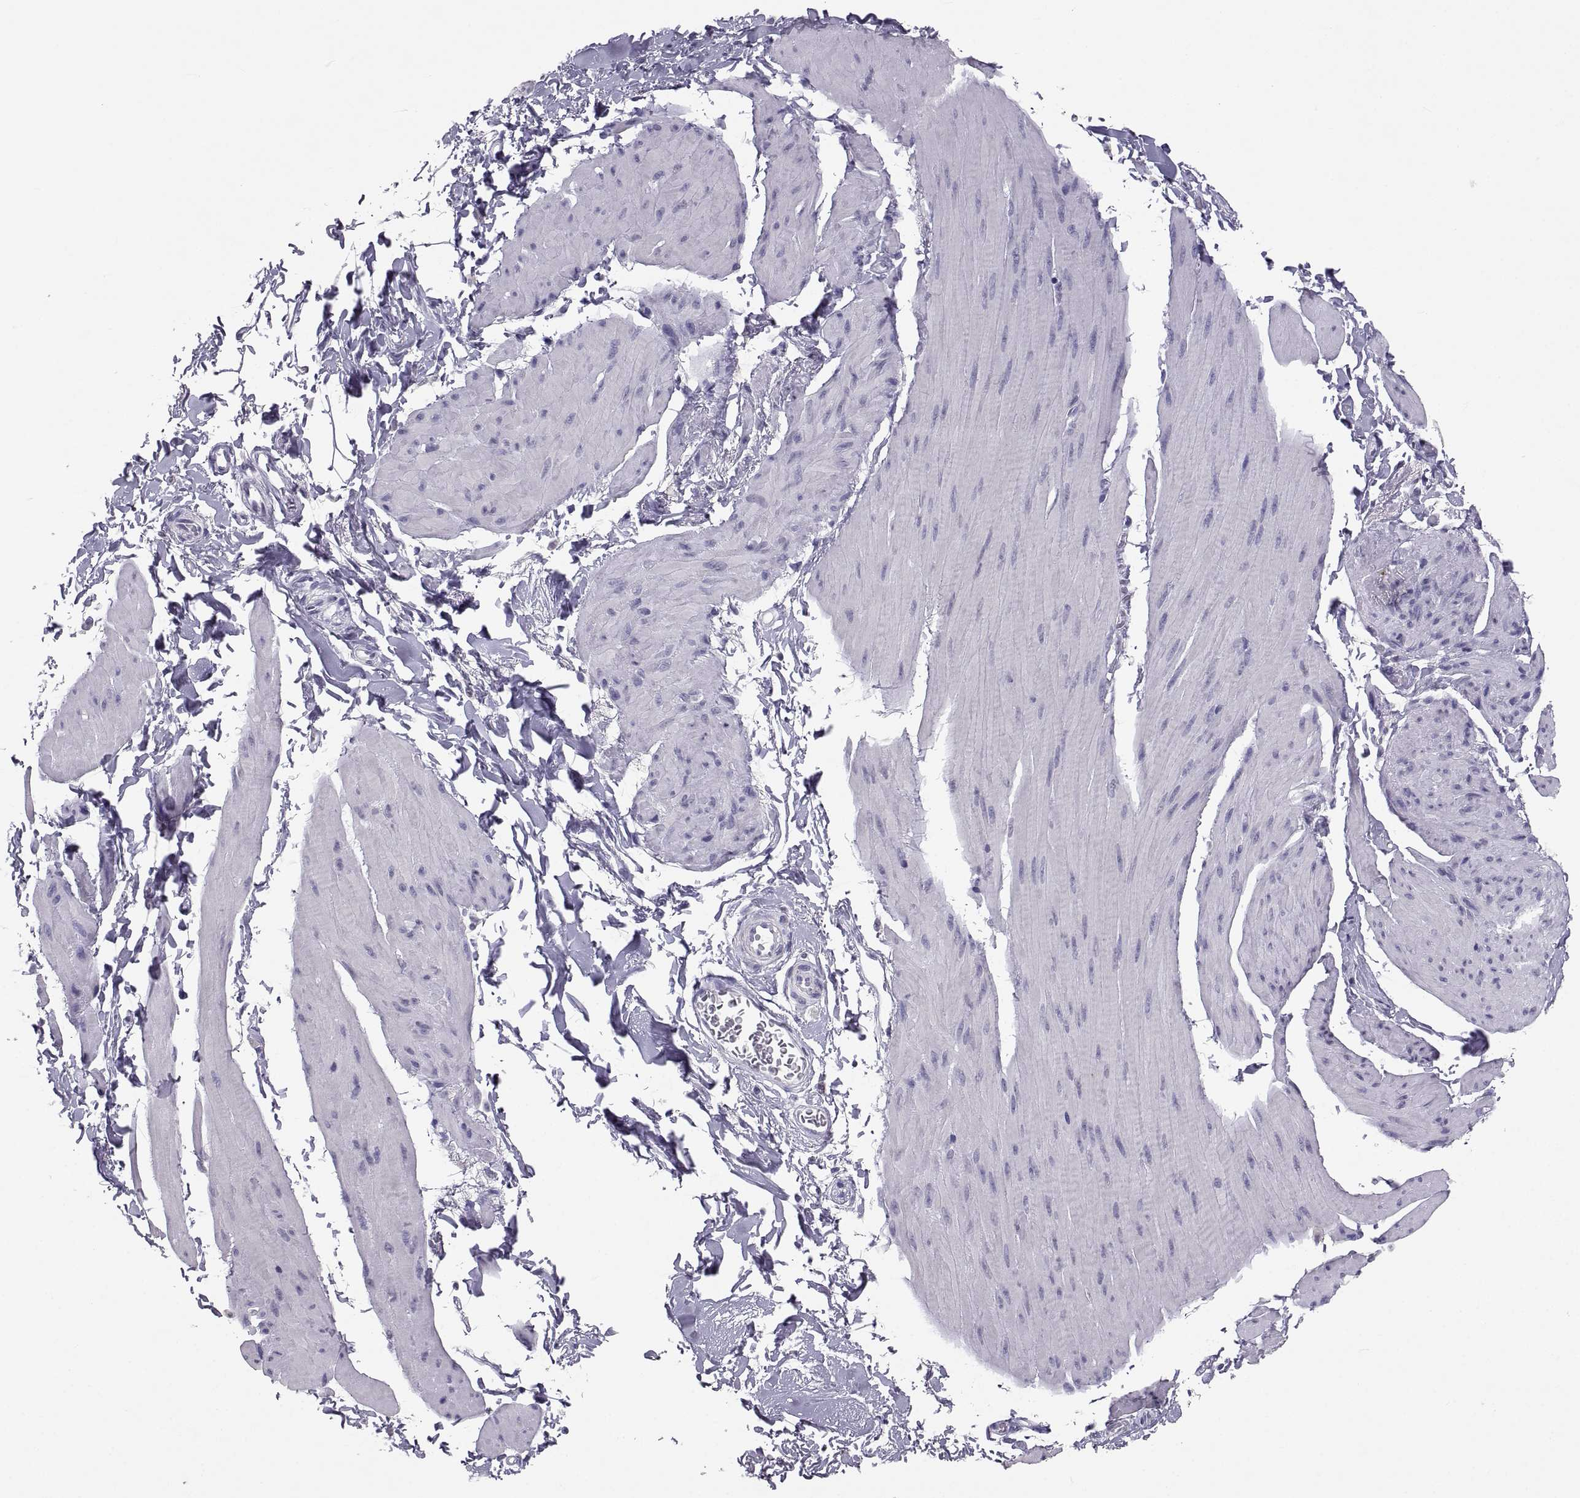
{"staining": {"intensity": "negative", "quantity": "none", "location": "none"}, "tissue": "smooth muscle", "cell_type": "Smooth muscle cells", "image_type": "normal", "snomed": [{"axis": "morphology", "description": "Normal tissue, NOS"}, {"axis": "topography", "description": "Adipose tissue"}, {"axis": "topography", "description": "Smooth muscle"}, {"axis": "topography", "description": "Peripheral nerve tissue"}], "caption": "IHC image of unremarkable smooth muscle: smooth muscle stained with DAB reveals no significant protein expression in smooth muscle cells. (DAB immunohistochemistry (IHC), high magnification).", "gene": "SOX21", "patient": {"sex": "male", "age": 83}}